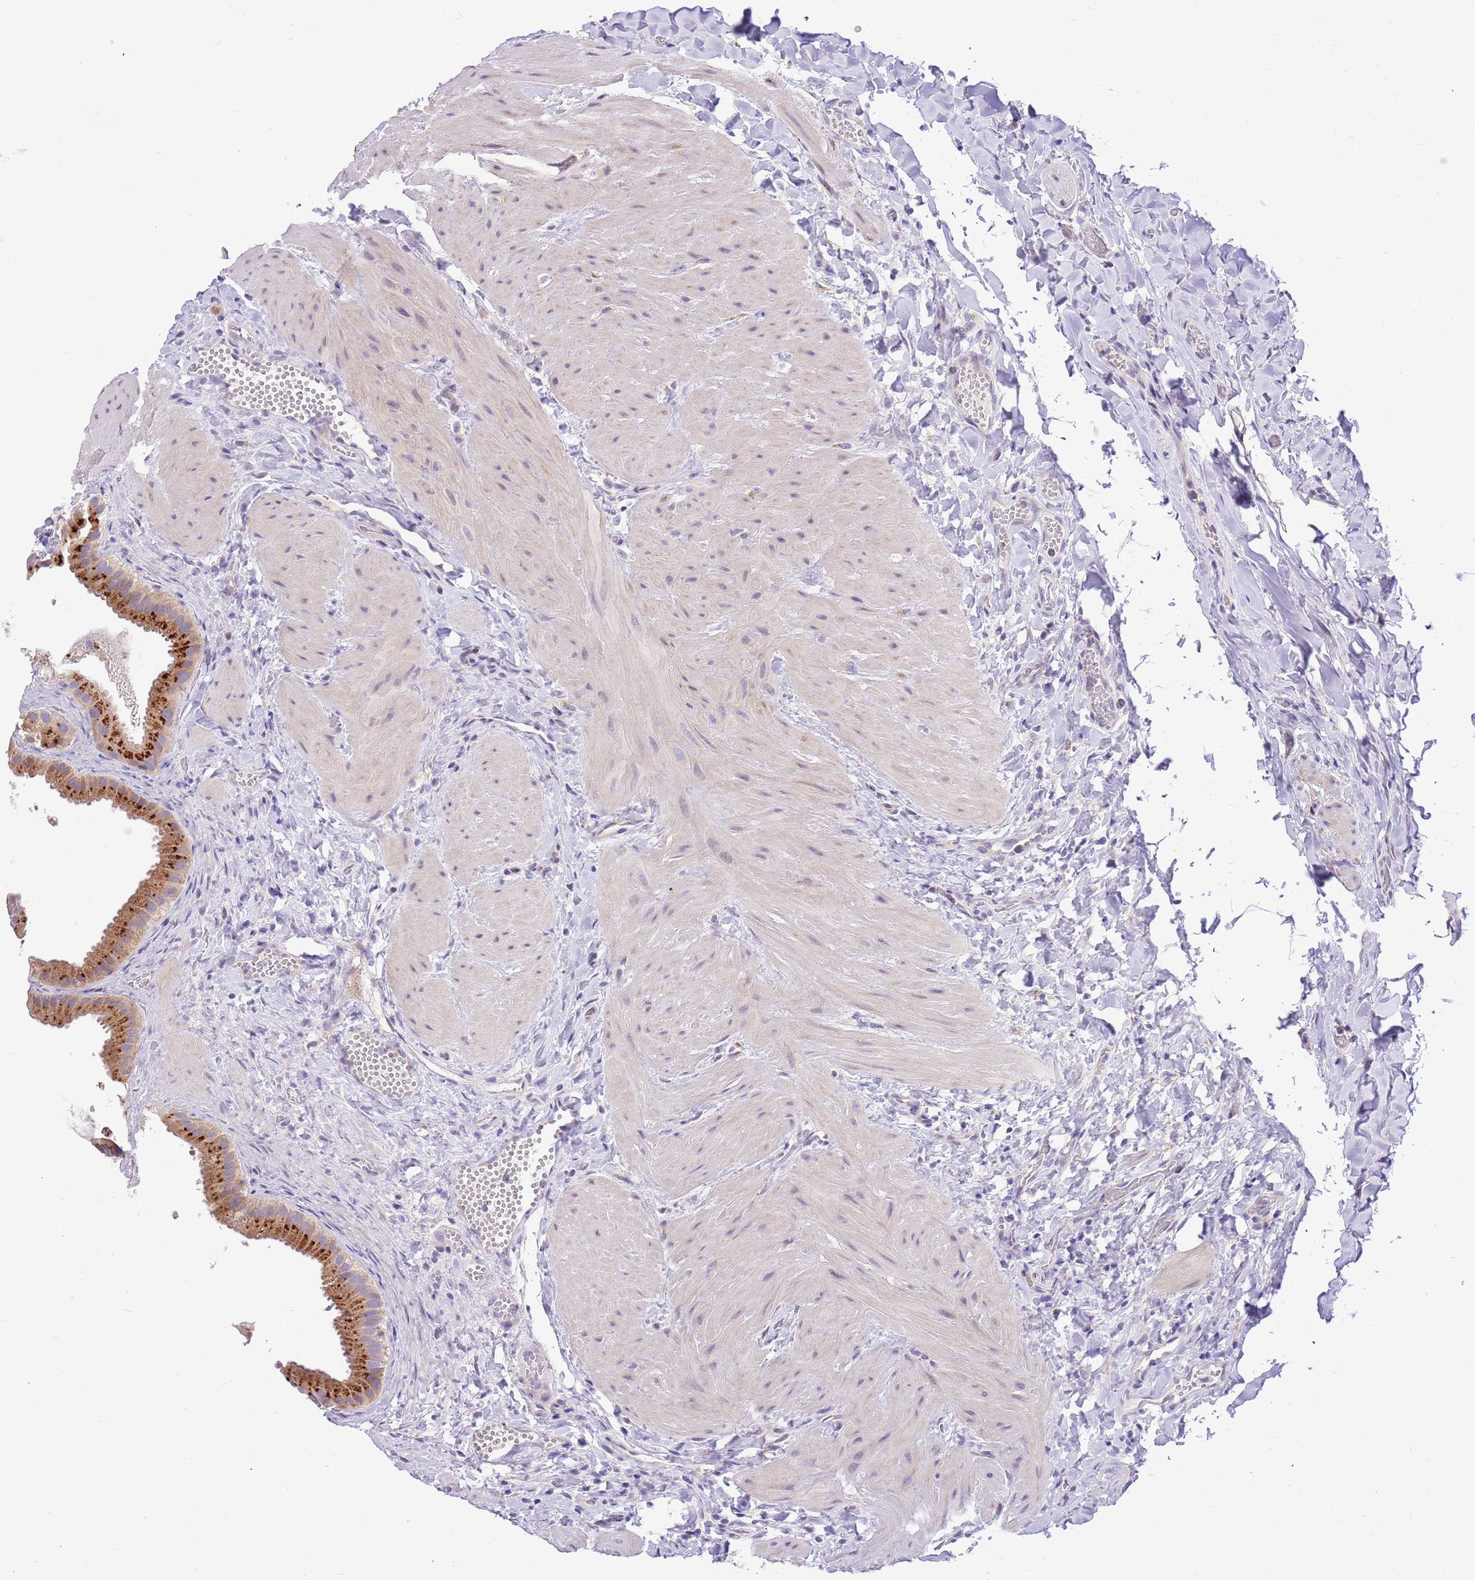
{"staining": {"intensity": "strong", "quantity": "25%-75%", "location": "cytoplasmic/membranous"}, "tissue": "gallbladder", "cell_type": "Glandular cells", "image_type": "normal", "snomed": [{"axis": "morphology", "description": "Normal tissue, NOS"}, {"axis": "topography", "description": "Gallbladder"}], "caption": "A histopathology image of gallbladder stained for a protein reveals strong cytoplasmic/membranous brown staining in glandular cells.", "gene": "COX17", "patient": {"sex": "male", "age": 55}}